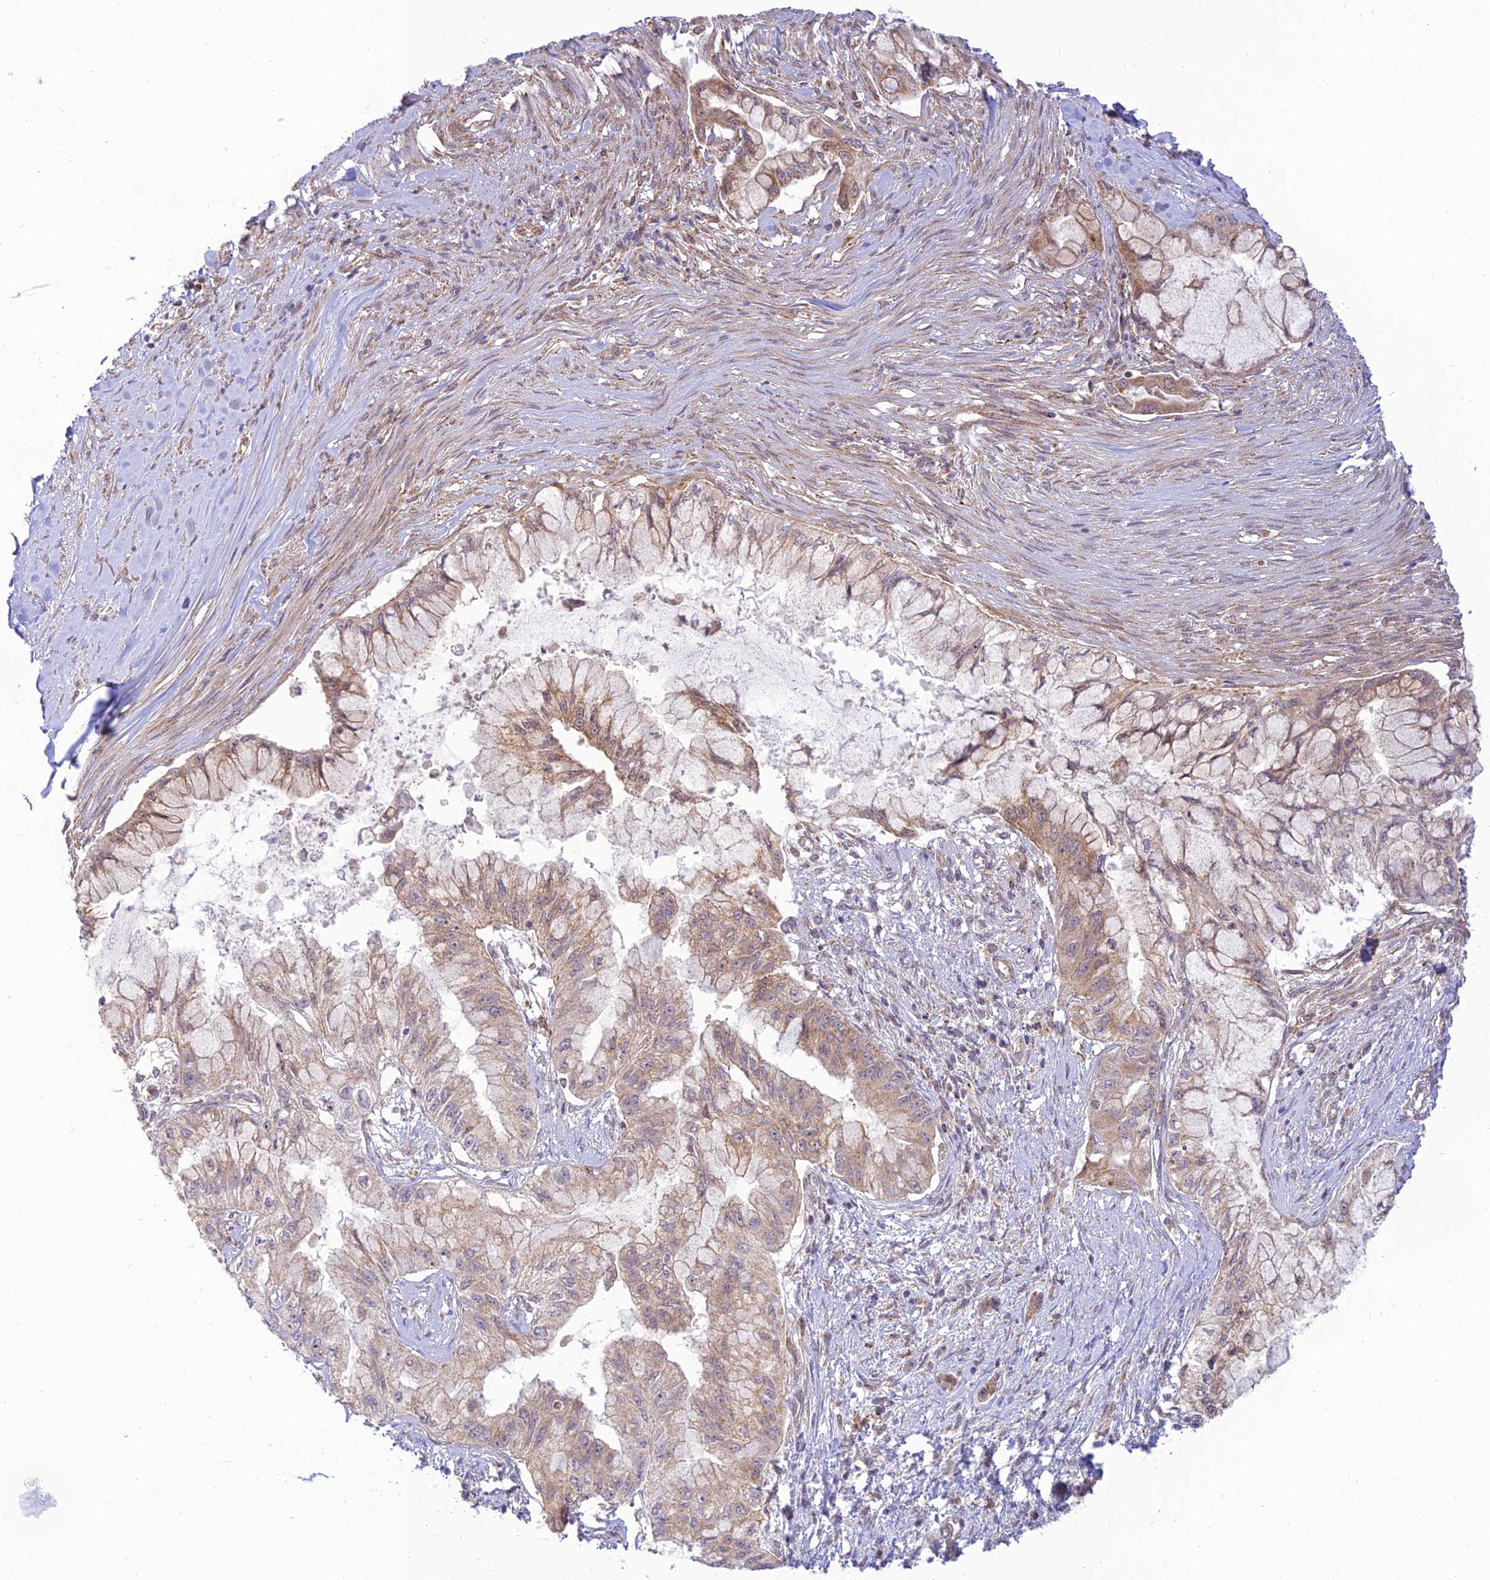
{"staining": {"intensity": "moderate", "quantity": "25%-75%", "location": "cytoplasmic/membranous"}, "tissue": "pancreatic cancer", "cell_type": "Tumor cells", "image_type": "cancer", "snomed": [{"axis": "morphology", "description": "Adenocarcinoma, NOS"}, {"axis": "topography", "description": "Pancreas"}], "caption": "About 25%-75% of tumor cells in pancreatic adenocarcinoma reveal moderate cytoplasmic/membranous protein expression as visualized by brown immunohistochemical staining.", "gene": "HOOK2", "patient": {"sex": "male", "age": 48}}